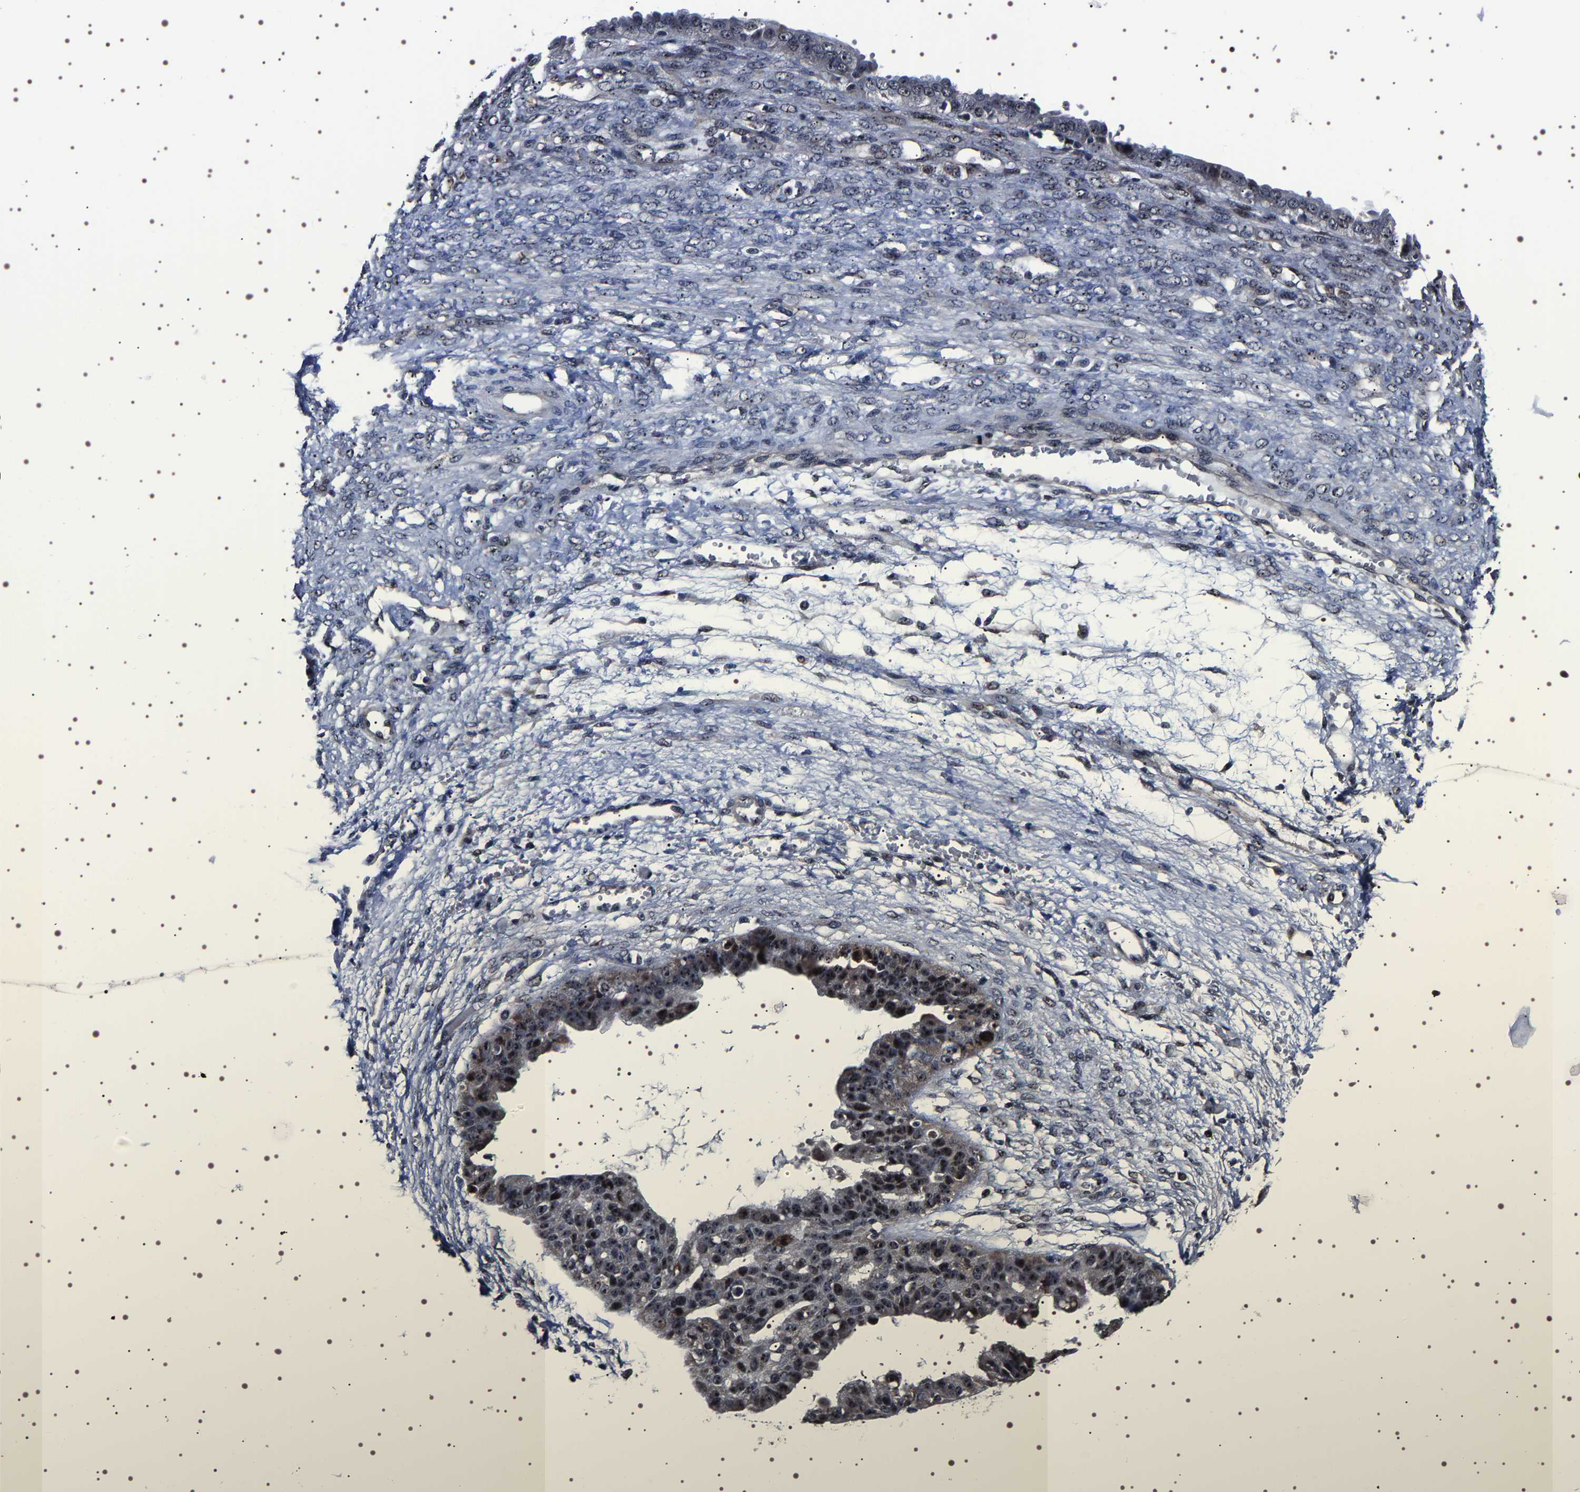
{"staining": {"intensity": "strong", "quantity": "25%-75%", "location": "nuclear"}, "tissue": "ovarian cancer", "cell_type": "Tumor cells", "image_type": "cancer", "snomed": [{"axis": "morphology", "description": "Cystadenocarcinoma, serous, NOS"}, {"axis": "topography", "description": "Ovary"}], "caption": "Immunohistochemistry image of ovarian serous cystadenocarcinoma stained for a protein (brown), which displays high levels of strong nuclear staining in about 25%-75% of tumor cells.", "gene": "GNL3", "patient": {"sex": "female", "age": 58}}